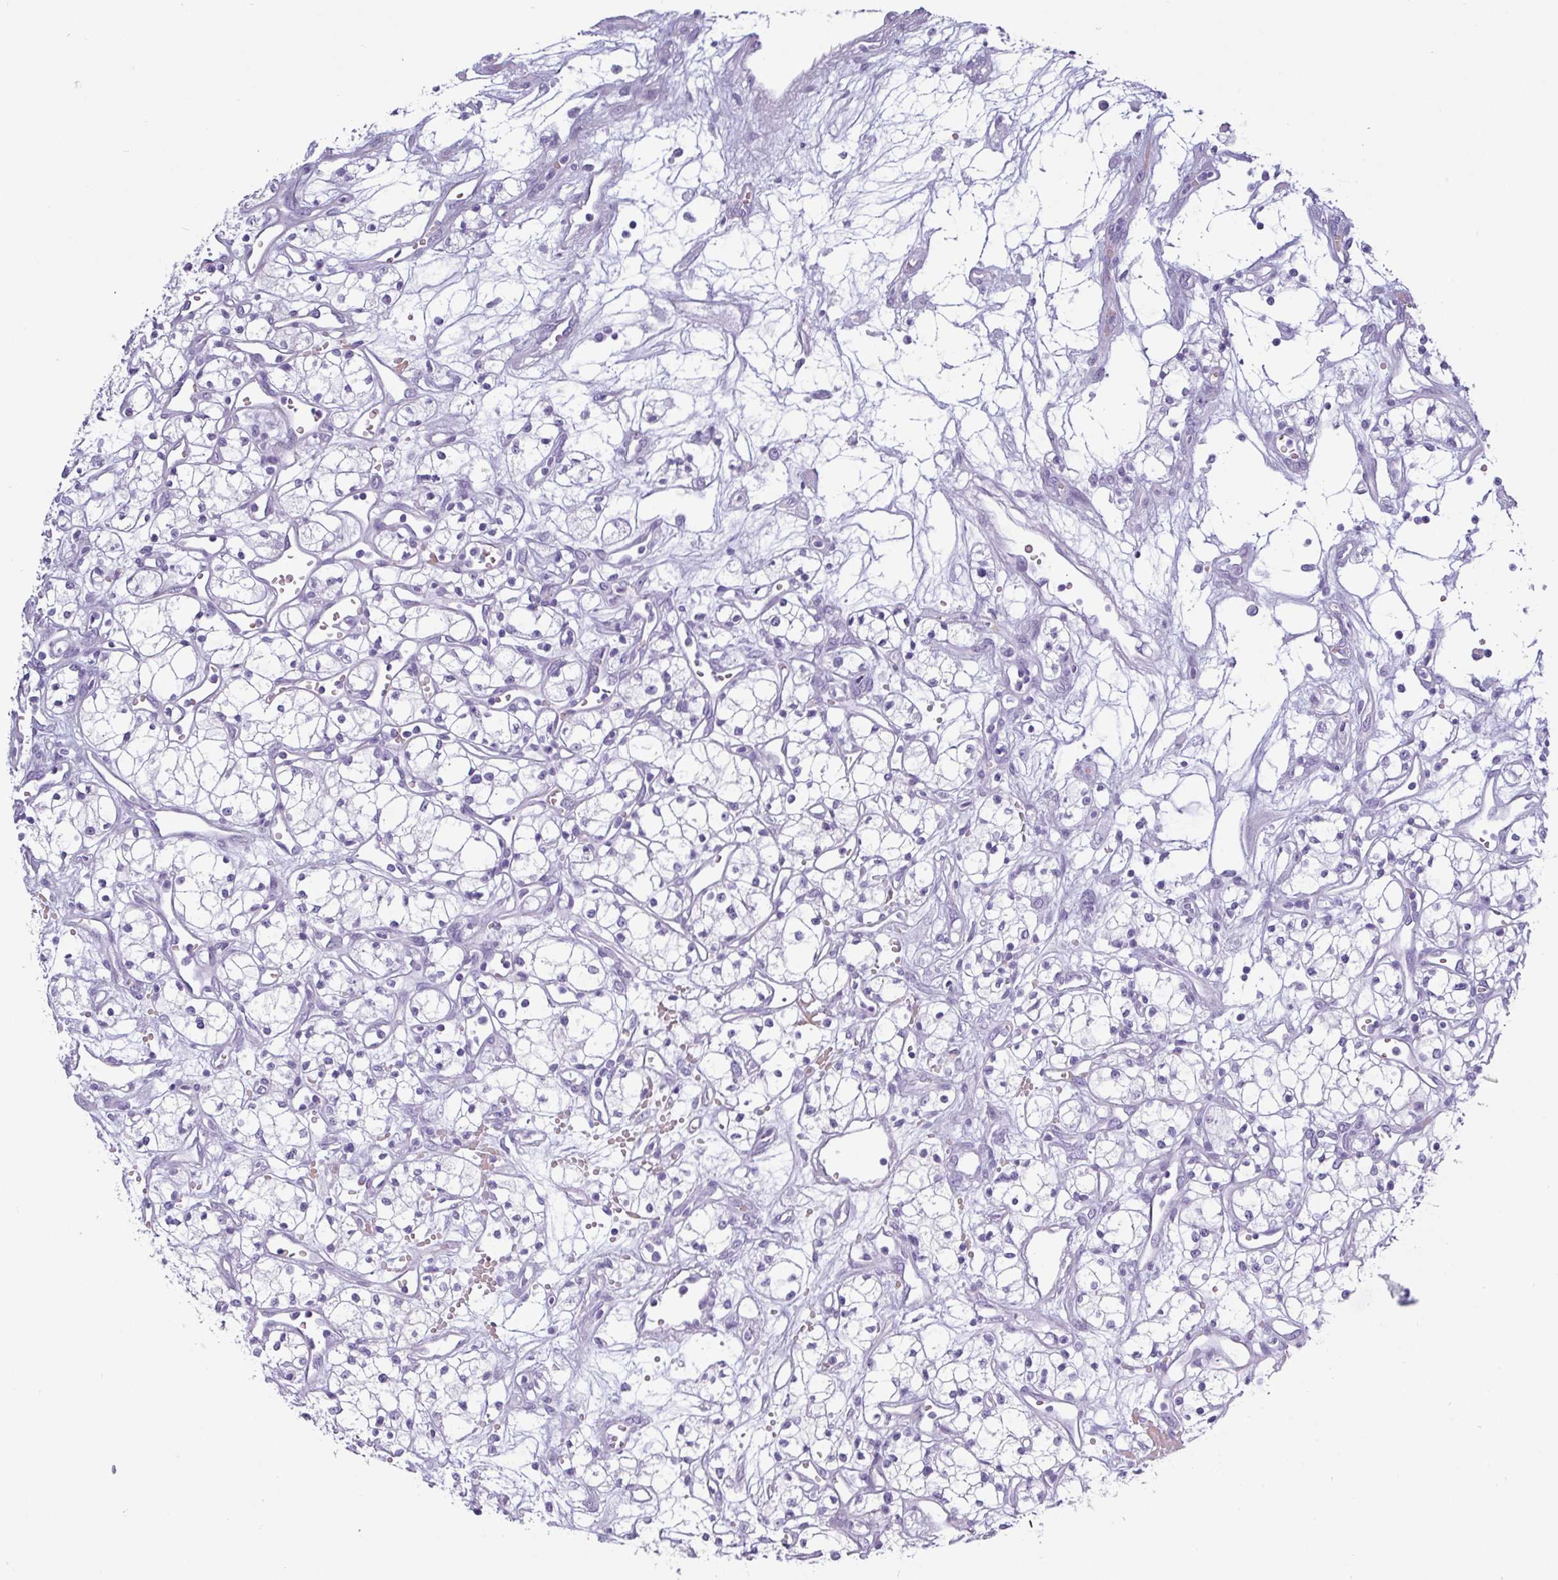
{"staining": {"intensity": "negative", "quantity": "none", "location": "none"}, "tissue": "renal cancer", "cell_type": "Tumor cells", "image_type": "cancer", "snomed": [{"axis": "morphology", "description": "Adenocarcinoma, NOS"}, {"axis": "topography", "description": "Kidney"}], "caption": "Tumor cells are negative for protein expression in human renal adenocarcinoma. (DAB (3,3'-diaminobenzidine) IHC, high magnification).", "gene": "CRYBB2", "patient": {"sex": "male", "age": 59}}